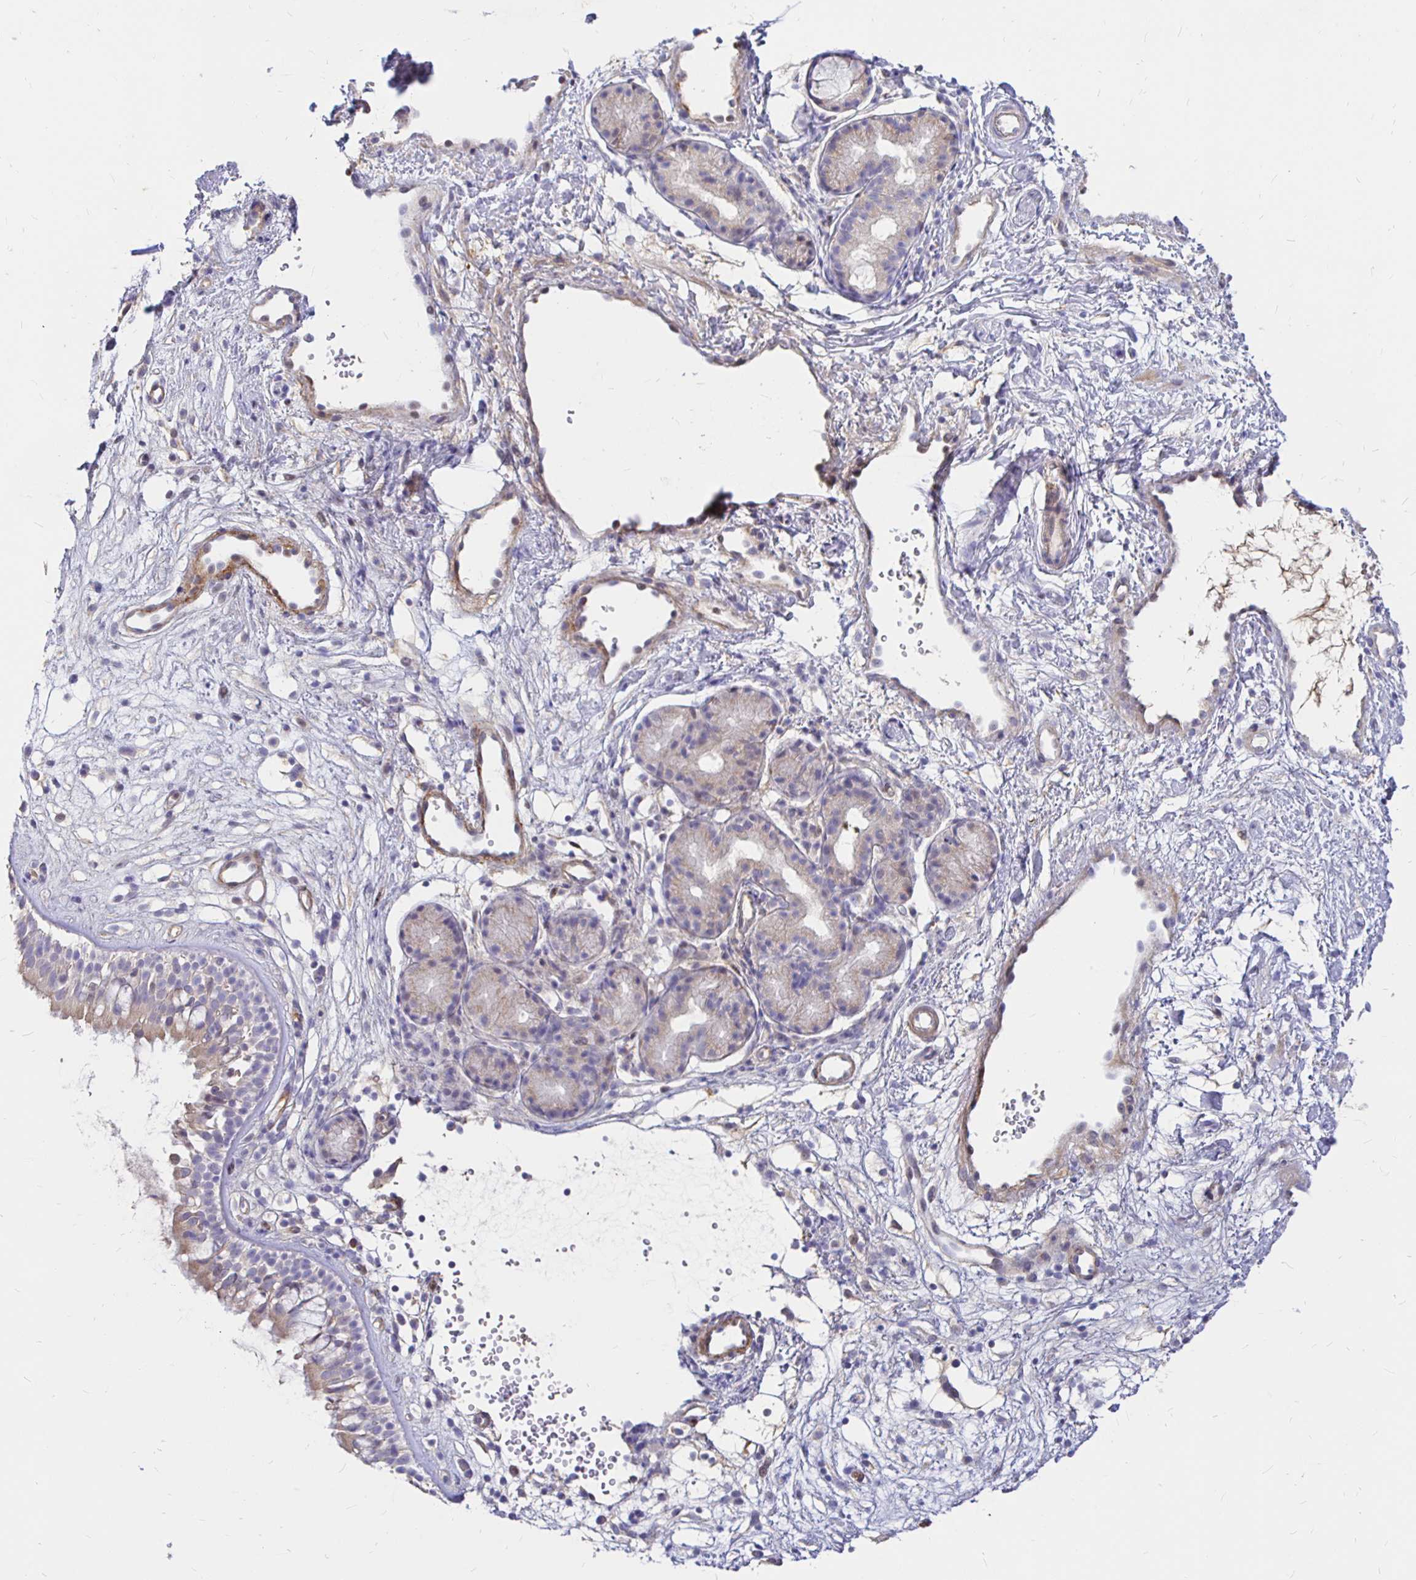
{"staining": {"intensity": "weak", "quantity": "25%-75%", "location": "cytoplasmic/membranous"}, "tissue": "nasopharynx", "cell_type": "Respiratory epithelial cells", "image_type": "normal", "snomed": [{"axis": "morphology", "description": "Normal tissue, NOS"}, {"axis": "topography", "description": "Nasopharynx"}], "caption": "DAB immunohistochemical staining of unremarkable nasopharynx demonstrates weak cytoplasmic/membranous protein staining in approximately 25%-75% of respiratory epithelial cells. Using DAB (brown) and hematoxylin (blue) stains, captured at high magnification using brightfield microscopy.", "gene": "PALM2AKAP2", "patient": {"sex": "male", "age": 32}}